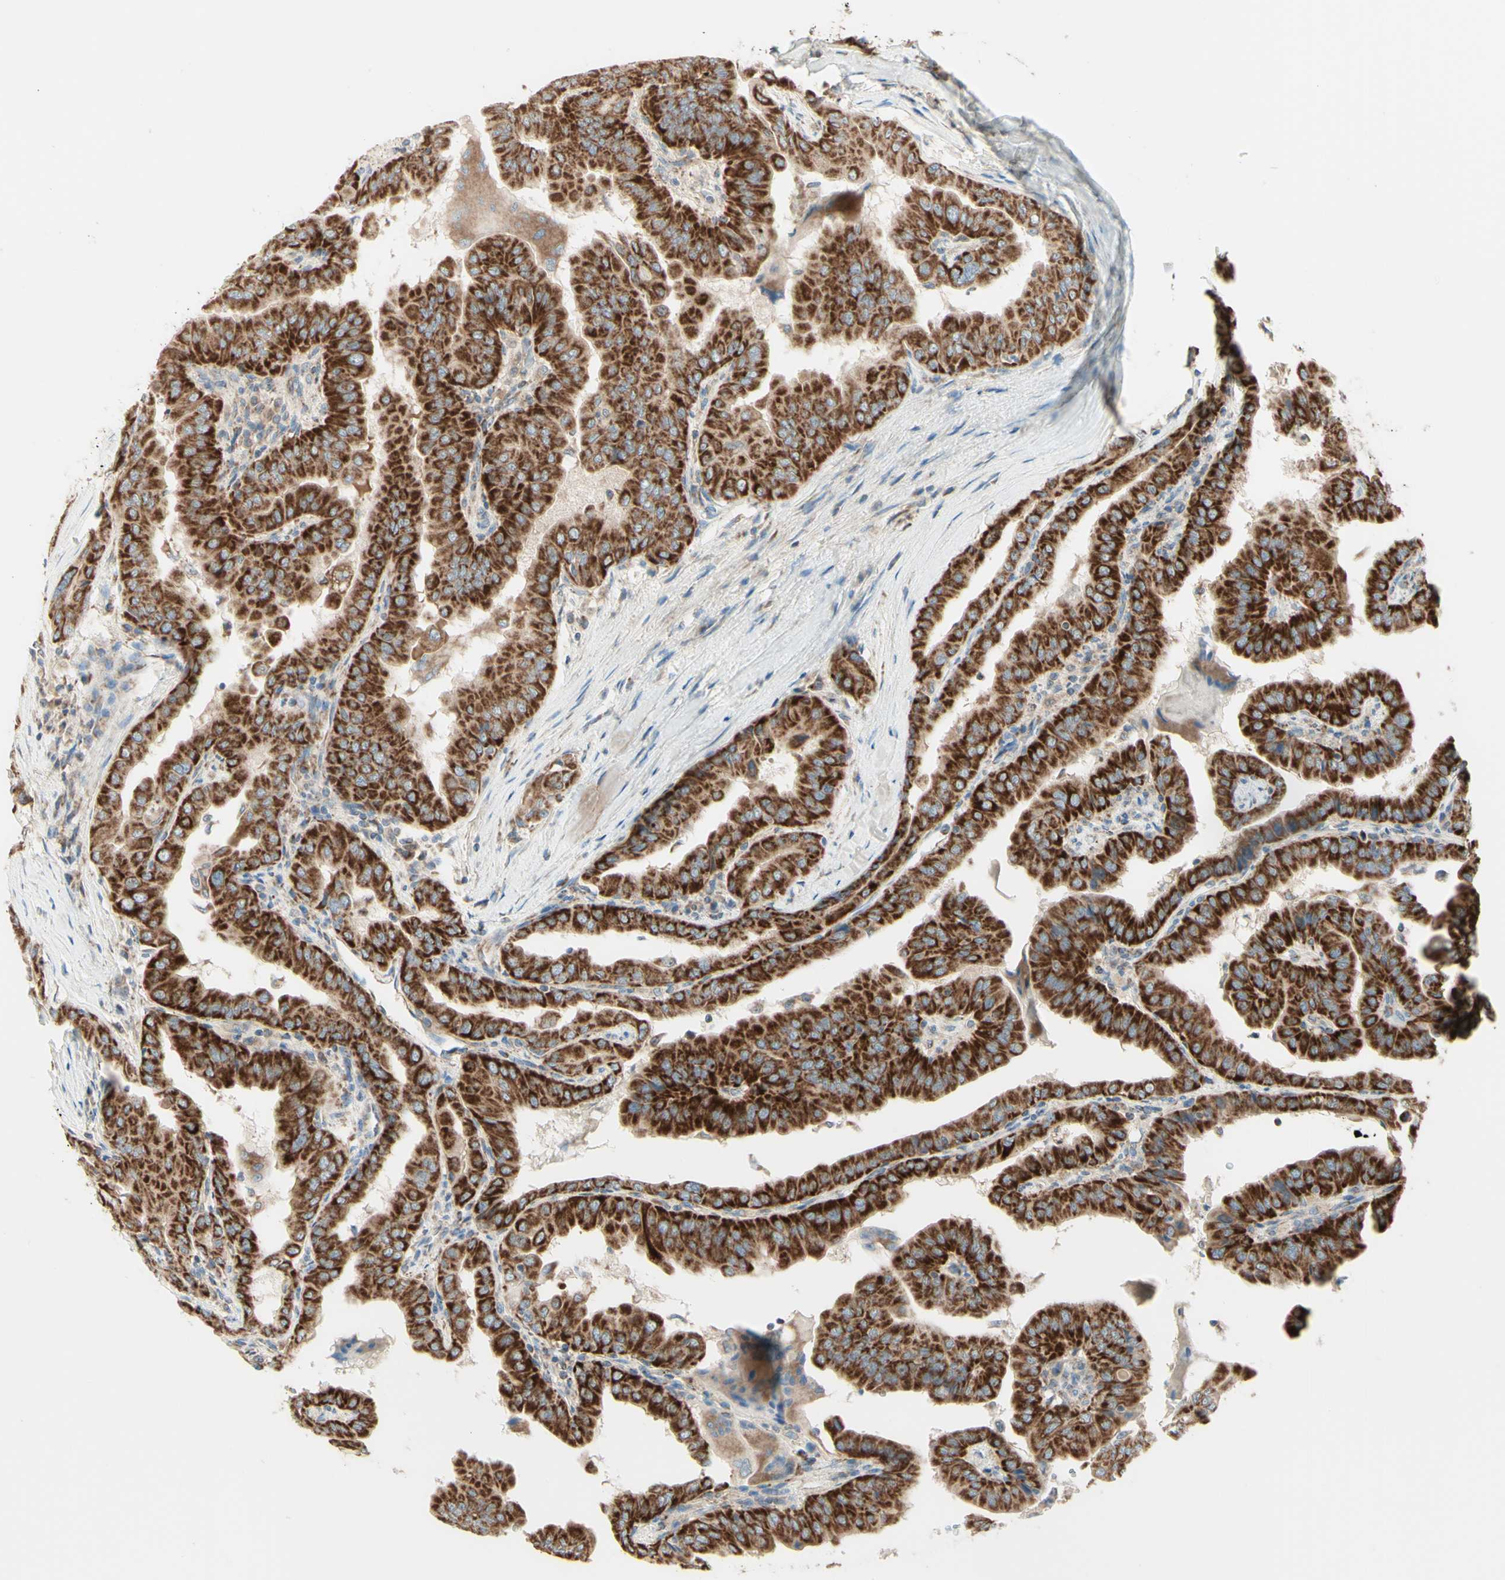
{"staining": {"intensity": "strong", "quantity": ">75%", "location": "cytoplasmic/membranous"}, "tissue": "thyroid cancer", "cell_type": "Tumor cells", "image_type": "cancer", "snomed": [{"axis": "morphology", "description": "Papillary adenocarcinoma, NOS"}, {"axis": "topography", "description": "Thyroid gland"}], "caption": "Thyroid cancer (papillary adenocarcinoma) stained with a brown dye reveals strong cytoplasmic/membranous positive expression in approximately >75% of tumor cells.", "gene": "ARMC10", "patient": {"sex": "male", "age": 33}}